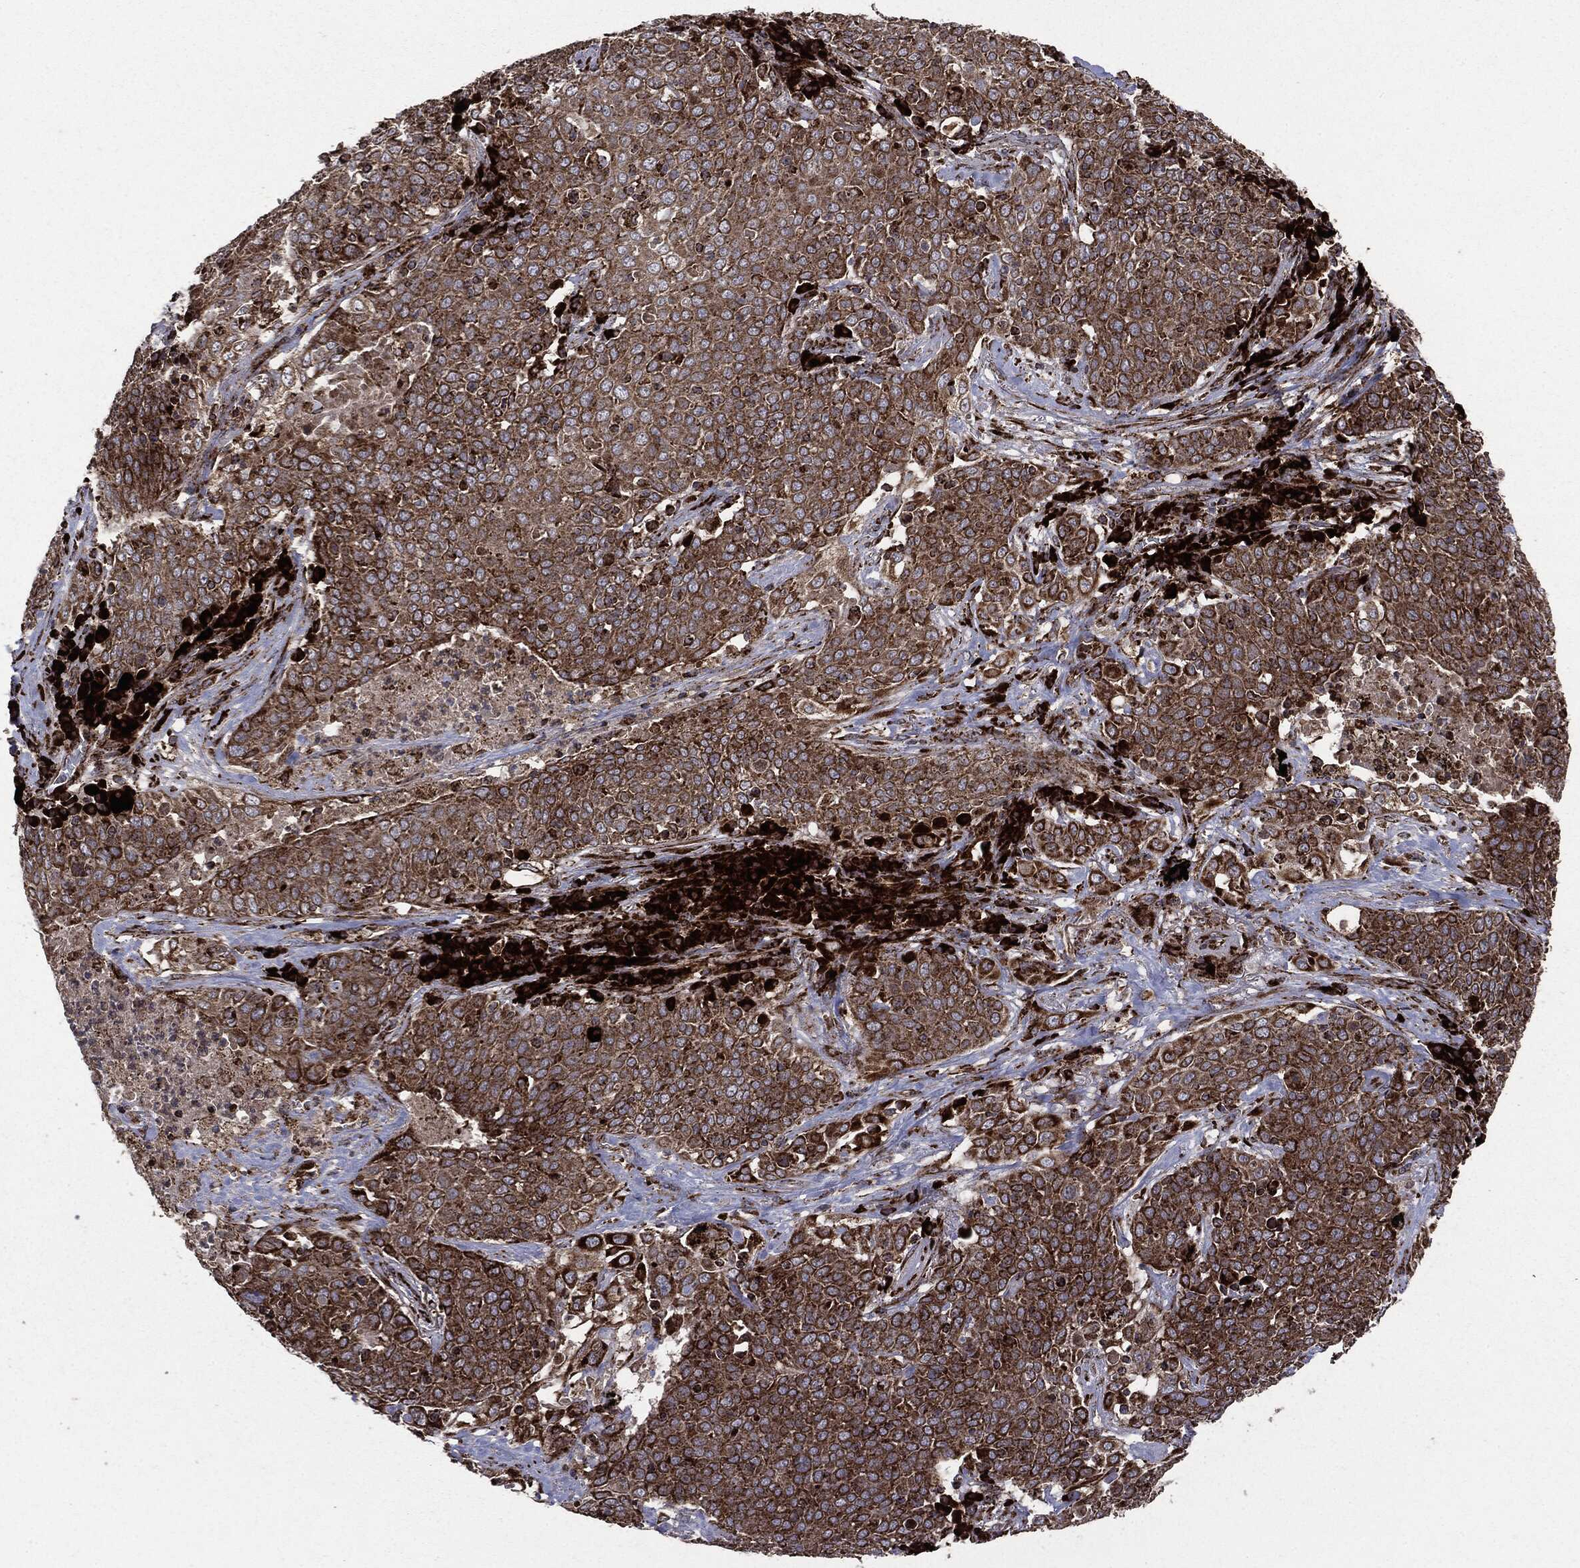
{"staining": {"intensity": "strong", "quantity": ">75%", "location": "cytoplasmic/membranous"}, "tissue": "lung cancer", "cell_type": "Tumor cells", "image_type": "cancer", "snomed": [{"axis": "morphology", "description": "Squamous cell carcinoma, NOS"}, {"axis": "topography", "description": "Lung"}], "caption": "Lung cancer was stained to show a protein in brown. There is high levels of strong cytoplasmic/membranous positivity in about >75% of tumor cells.", "gene": "MAP2K1", "patient": {"sex": "male", "age": 82}}